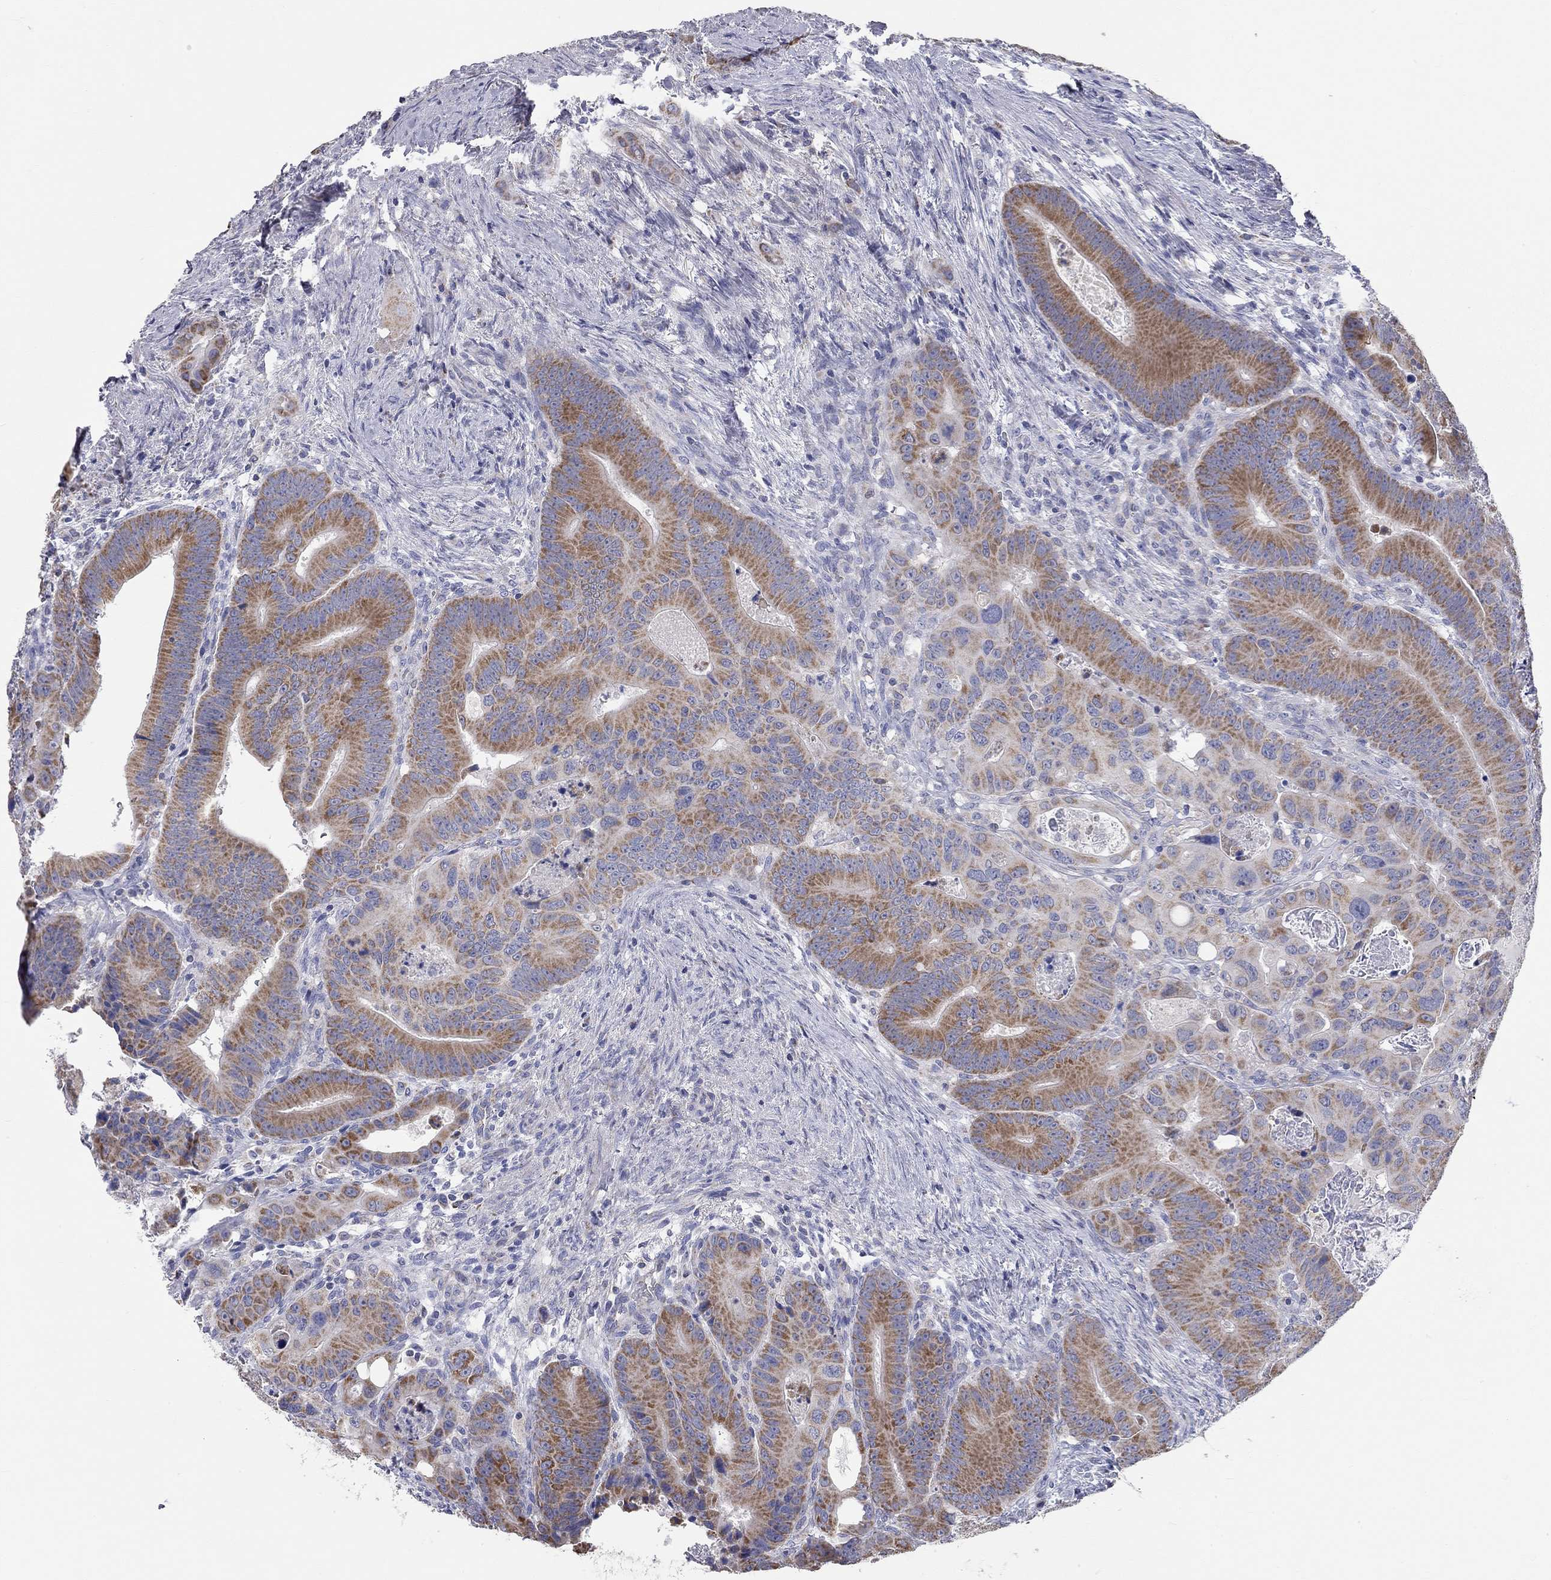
{"staining": {"intensity": "strong", "quantity": "<25%", "location": "cytoplasmic/membranous"}, "tissue": "colorectal cancer", "cell_type": "Tumor cells", "image_type": "cancer", "snomed": [{"axis": "morphology", "description": "Adenocarcinoma, NOS"}, {"axis": "topography", "description": "Rectum"}], "caption": "IHC micrograph of neoplastic tissue: human colorectal cancer stained using IHC exhibits medium levels of strong protein expression localized specifically in the cytoplasmic/membranous of tumor cells, appearing as a cytoplasmic/membranous brown color.", "gene": "CFAP161", "patient": {"sex": "male", "age": 64}}